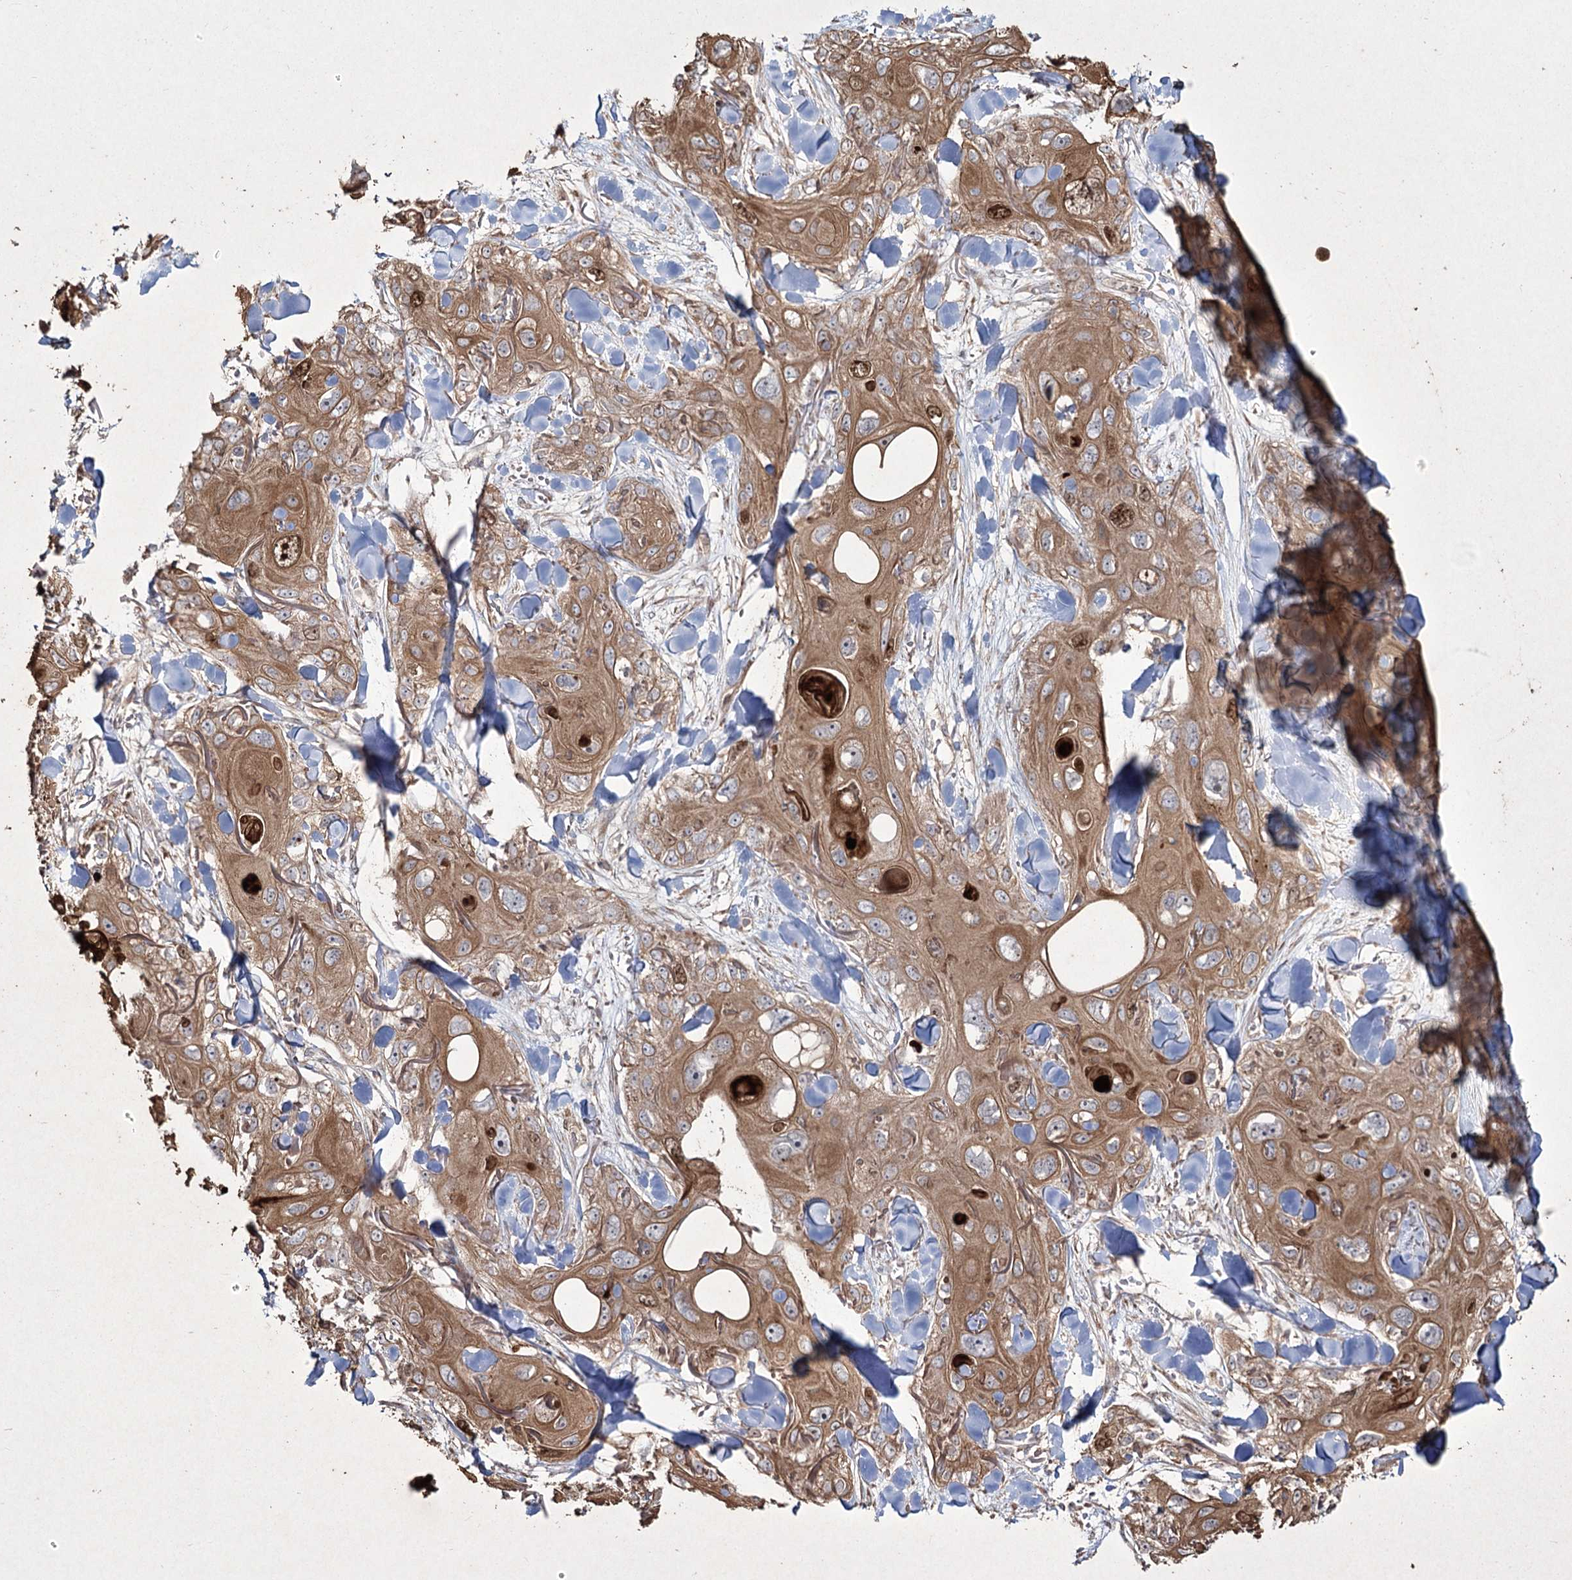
{"staining": {"intensity": "moderate", "quantity": ">75%", "location": "cytoplasmic/membranous,nuclear"}, "tissue": "skin cancer", "cell_type": "Tumor cells", "image_type": "cancer", "snomed": [{"axis": "morphology", "description": "Normal tissue, NOS"}, {"axis": "morphology", "description": "Squamous cell carcinoma, NOS"}, {"axis": "topography", "description": "Skin"}], "caption": "A micrograph of human skin cancer (squamous cell carcinoma) stained for a protein demonstrates moderate cytoplasmic/membranous and nuclear brown staining in tumor cells.", "gene": "PRC1", "patient": {"sex": "male", "age": 72}}